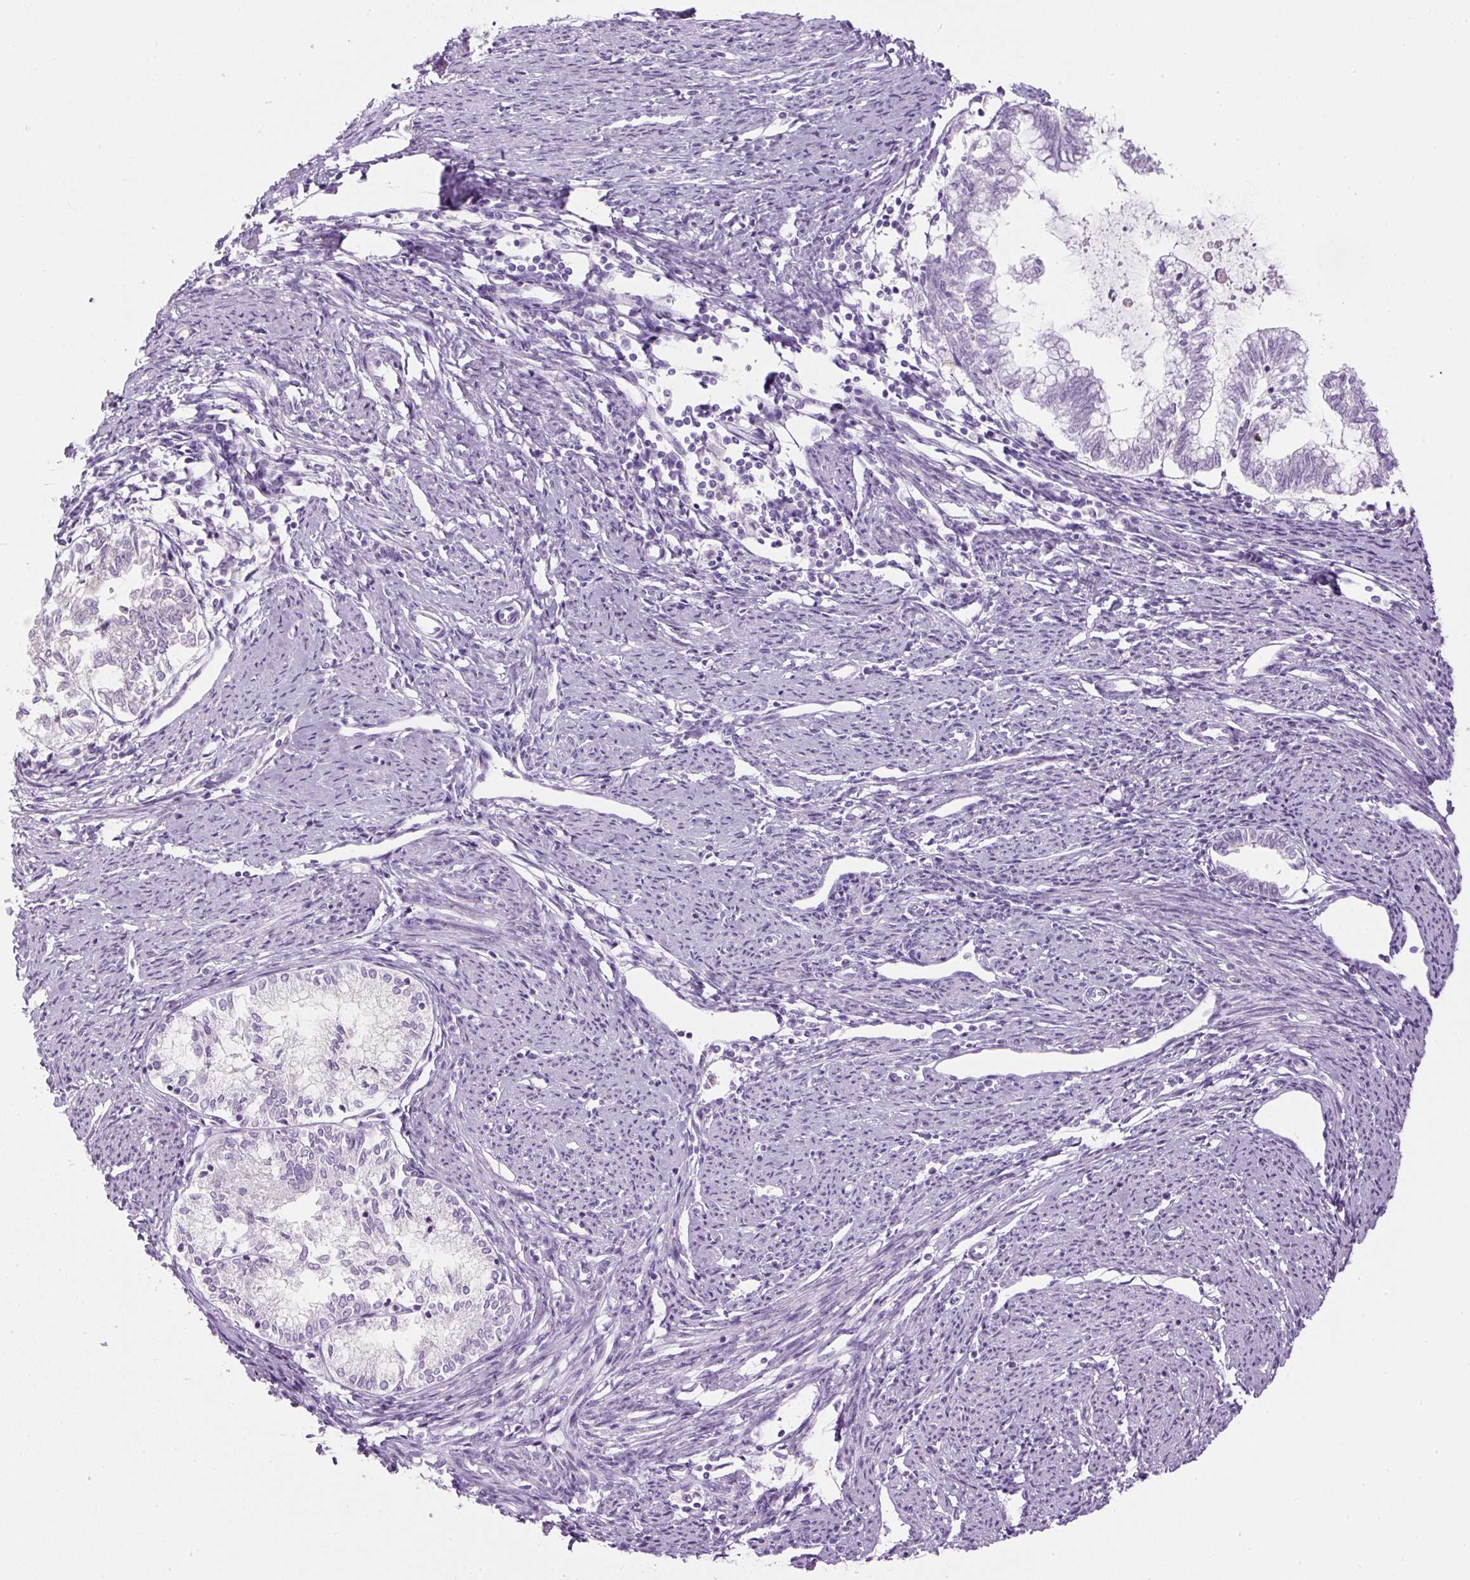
{"staining": {"intensity": "negative", "quantity": "none", "location": "none"}, "tissue": "endometrial cancer", "cell_type": "Tumor cells", "image_type": "cancer", "snomed": [{"axis": "morphology", "description": "Adenocarcinoma, NOS"}, {"axis": "topography", "description": "Endometrium"}], "caption": "Human adenocarcinoma (endometrial) stained for a protein using IHC exhibits no positivity in tumor cells.", "gene": "APOA1", "patient": {"sex": "female", "age": 79}}